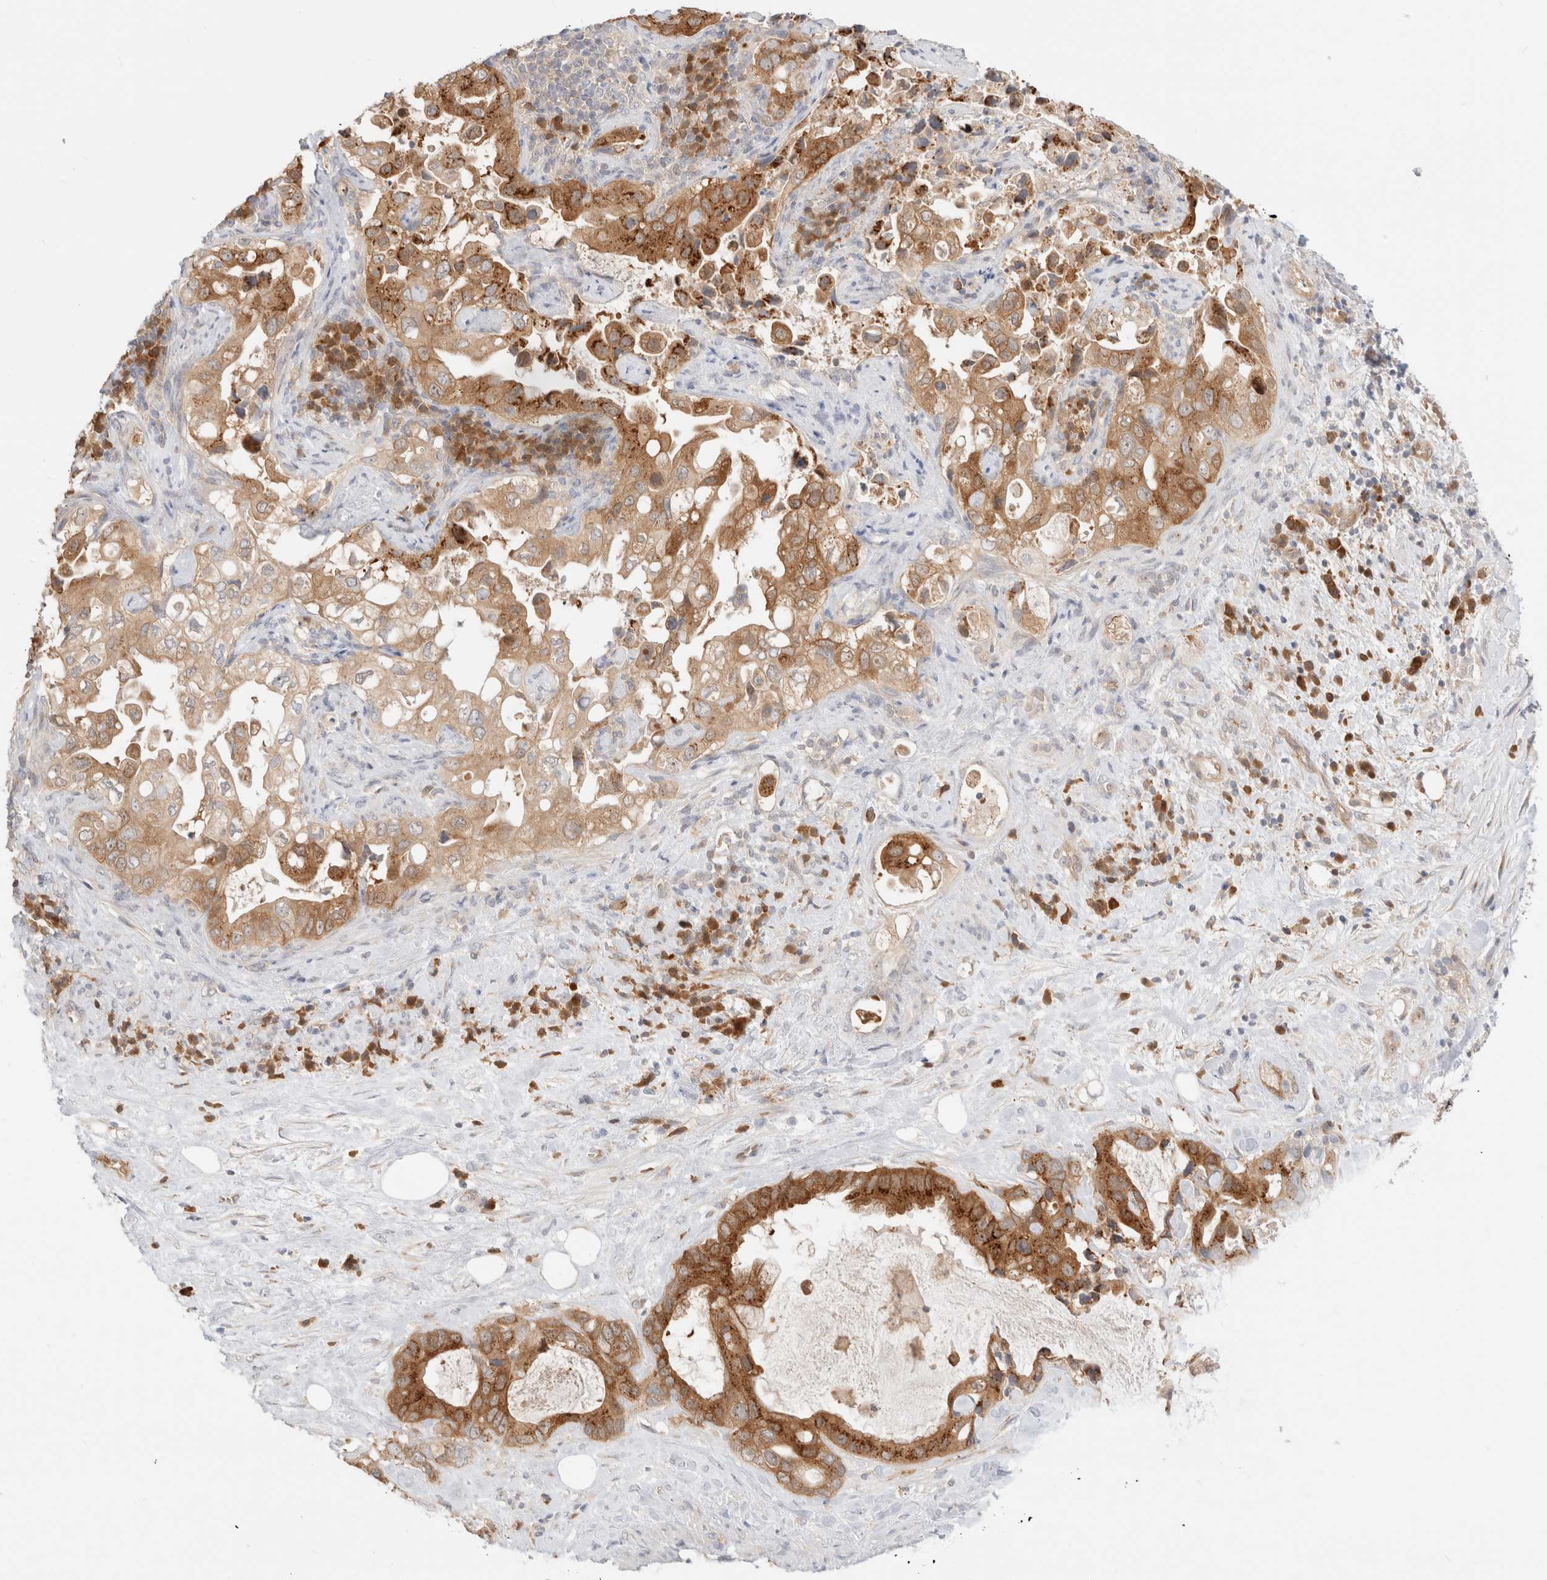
{"staining": {"intensity": "moderate", "quantity": ">75%", "location": "cytoplasmic/membranous,nuclear"}, "tissue": "pancreatic cancer", "cell_type": "Tumor cells", "image_type": "cancer", "snomed": [{"axis": "morphology", "description": "Inflammation, NOS"}, {"axis": "morphology", "description": "Adenocarcinoma, NOS"}, {"axis": "topography", "description": "Pancreas"}], "caption": "Immunohistochemistry photomicrograph of neoplastic tissue: human pancreatic cancer (adenocarcinoma) stained using IHC exhibits medium levels of moderate protein expression localized specifically in the cytoplasmic/membranous and nuclear of tumor cells, appearing as a cytoplasmic/membranous and nuclear brown color.", "gene": "EFCAB13", "patient": {"sex": "female", "age": 56}}